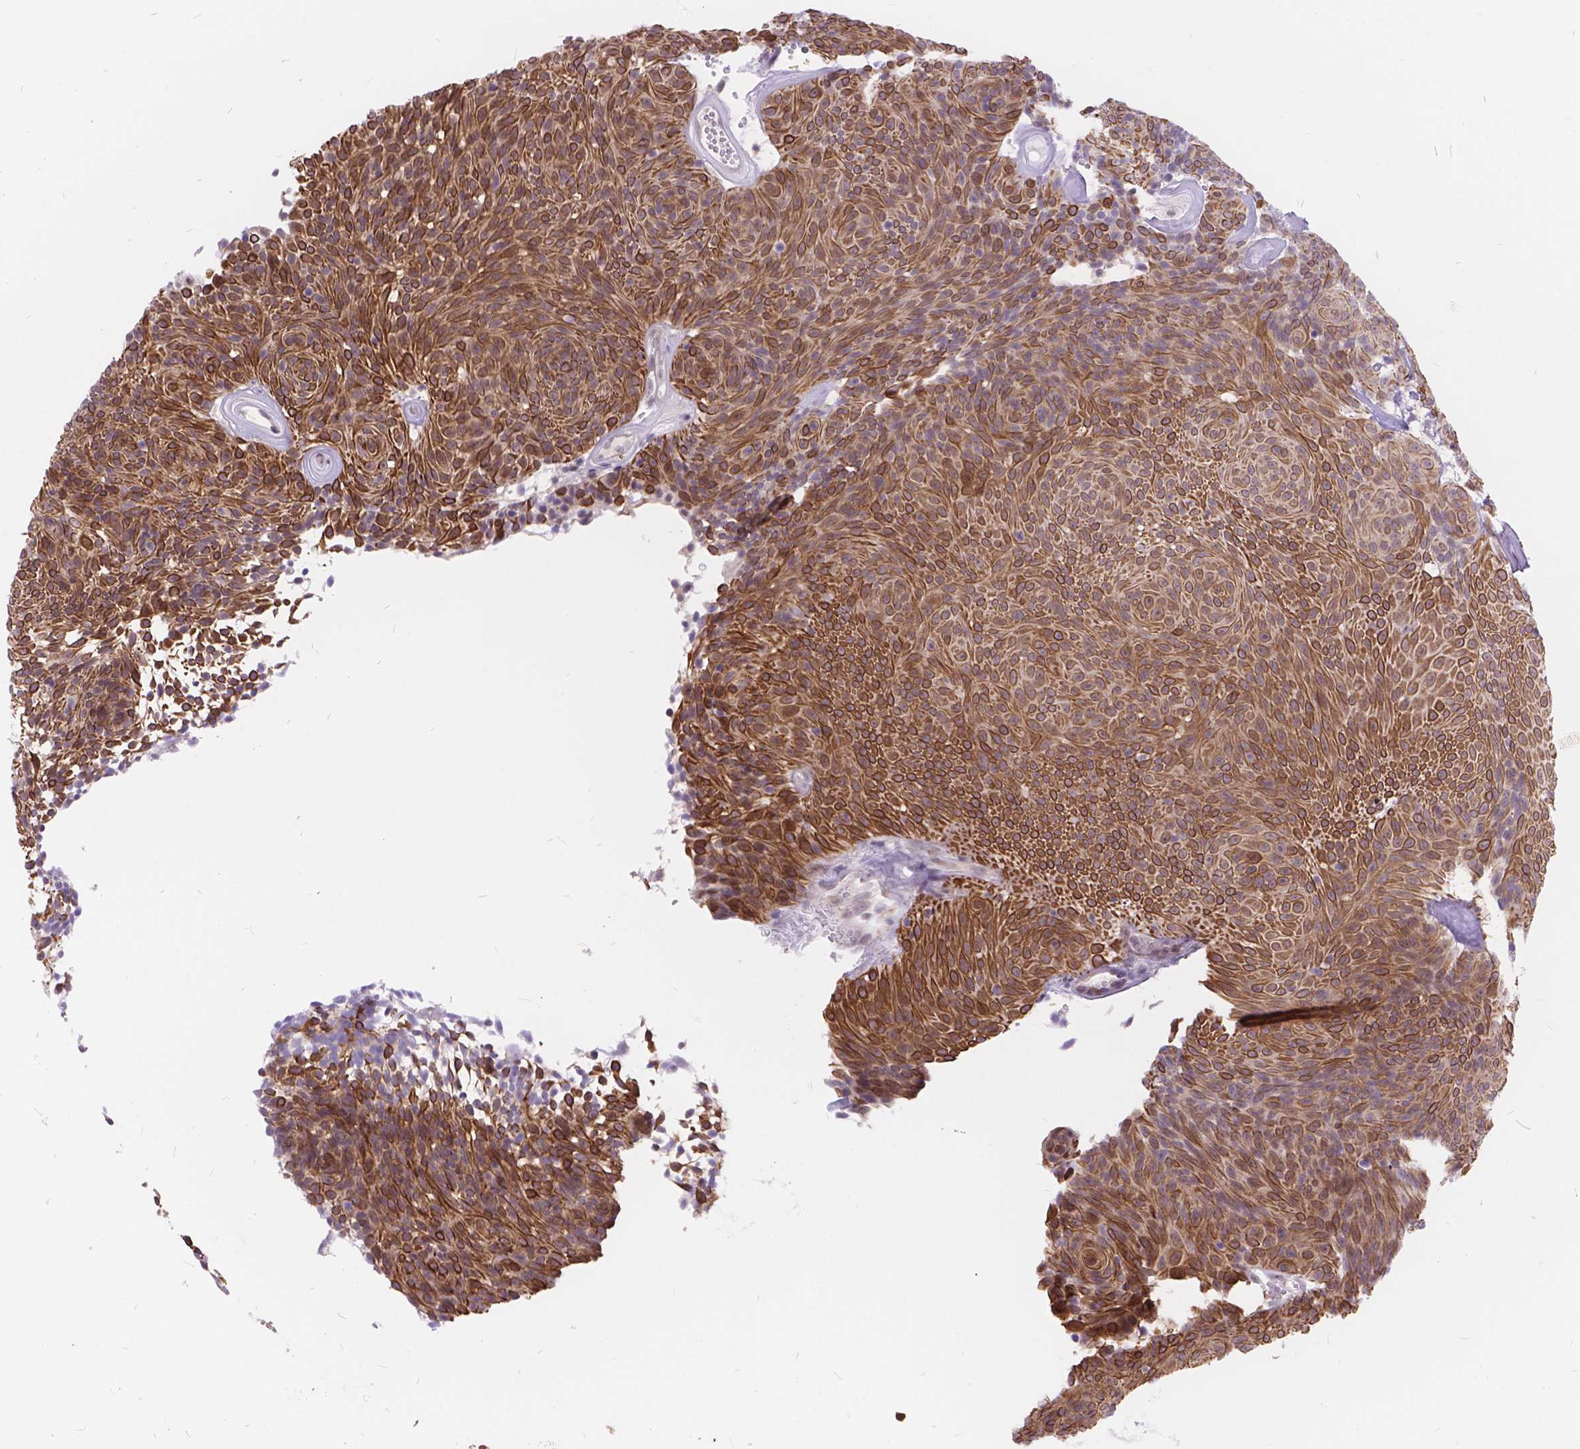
{"staining": {"intensity": "moderate", "quantity": ">75%", "location": "cytoplasmic/membranous"}, "tissue": "urothelial cancer", "cell_type": "Tumor cells", "image_type": "cancer", "snomed": [{"axis": "morphology", "description": "Urothelial carcinoma, Low grade"}, {"axis": "topography", "description": "Urinary bladder"}], "caption": "A brown stain labels moderate cytoplasmic/membranous positivity of a protein in human urothelial cancer tumor cells.", "gene": "MAN2C1", "patient": {"sex": "male", "age": 77}}